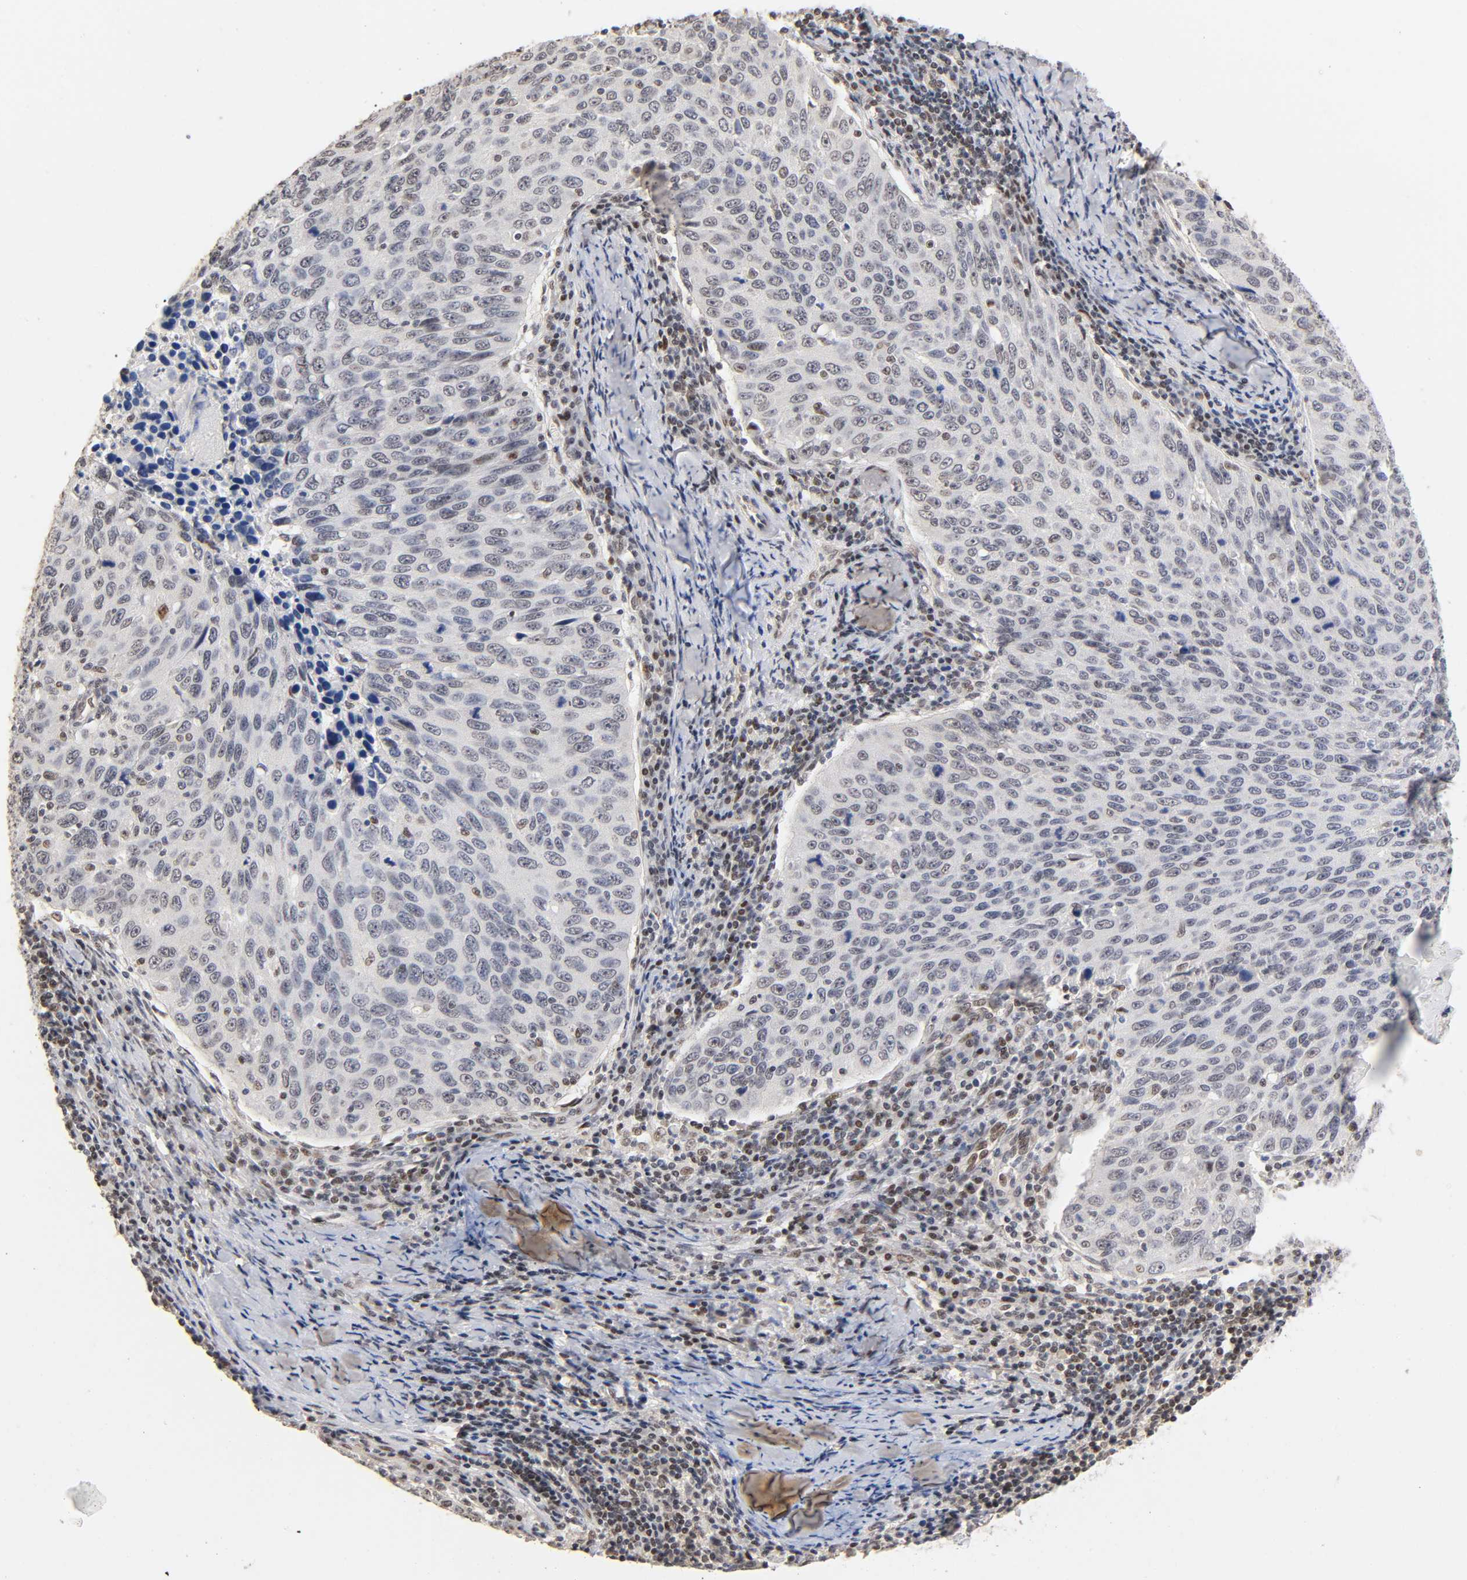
{"staining": {"intensity": "weak", "quantity": "<25%", "location": "nuclear"}, "tissue": "cervical cancer", "cell_type": "Tumor cells", "image_type": "cancer", "snomed": [{"axis": "morphology", "description": "Squamous cell carcinoma, NOS"}, {"axis": "topography", "description": "Cervix"}], "caption": "Tumor cells show no significant protein expression in squamous cell carcinoma (cervical).", "gene": "TP53RK", "patient": {"sex": "female", "age": 53}}